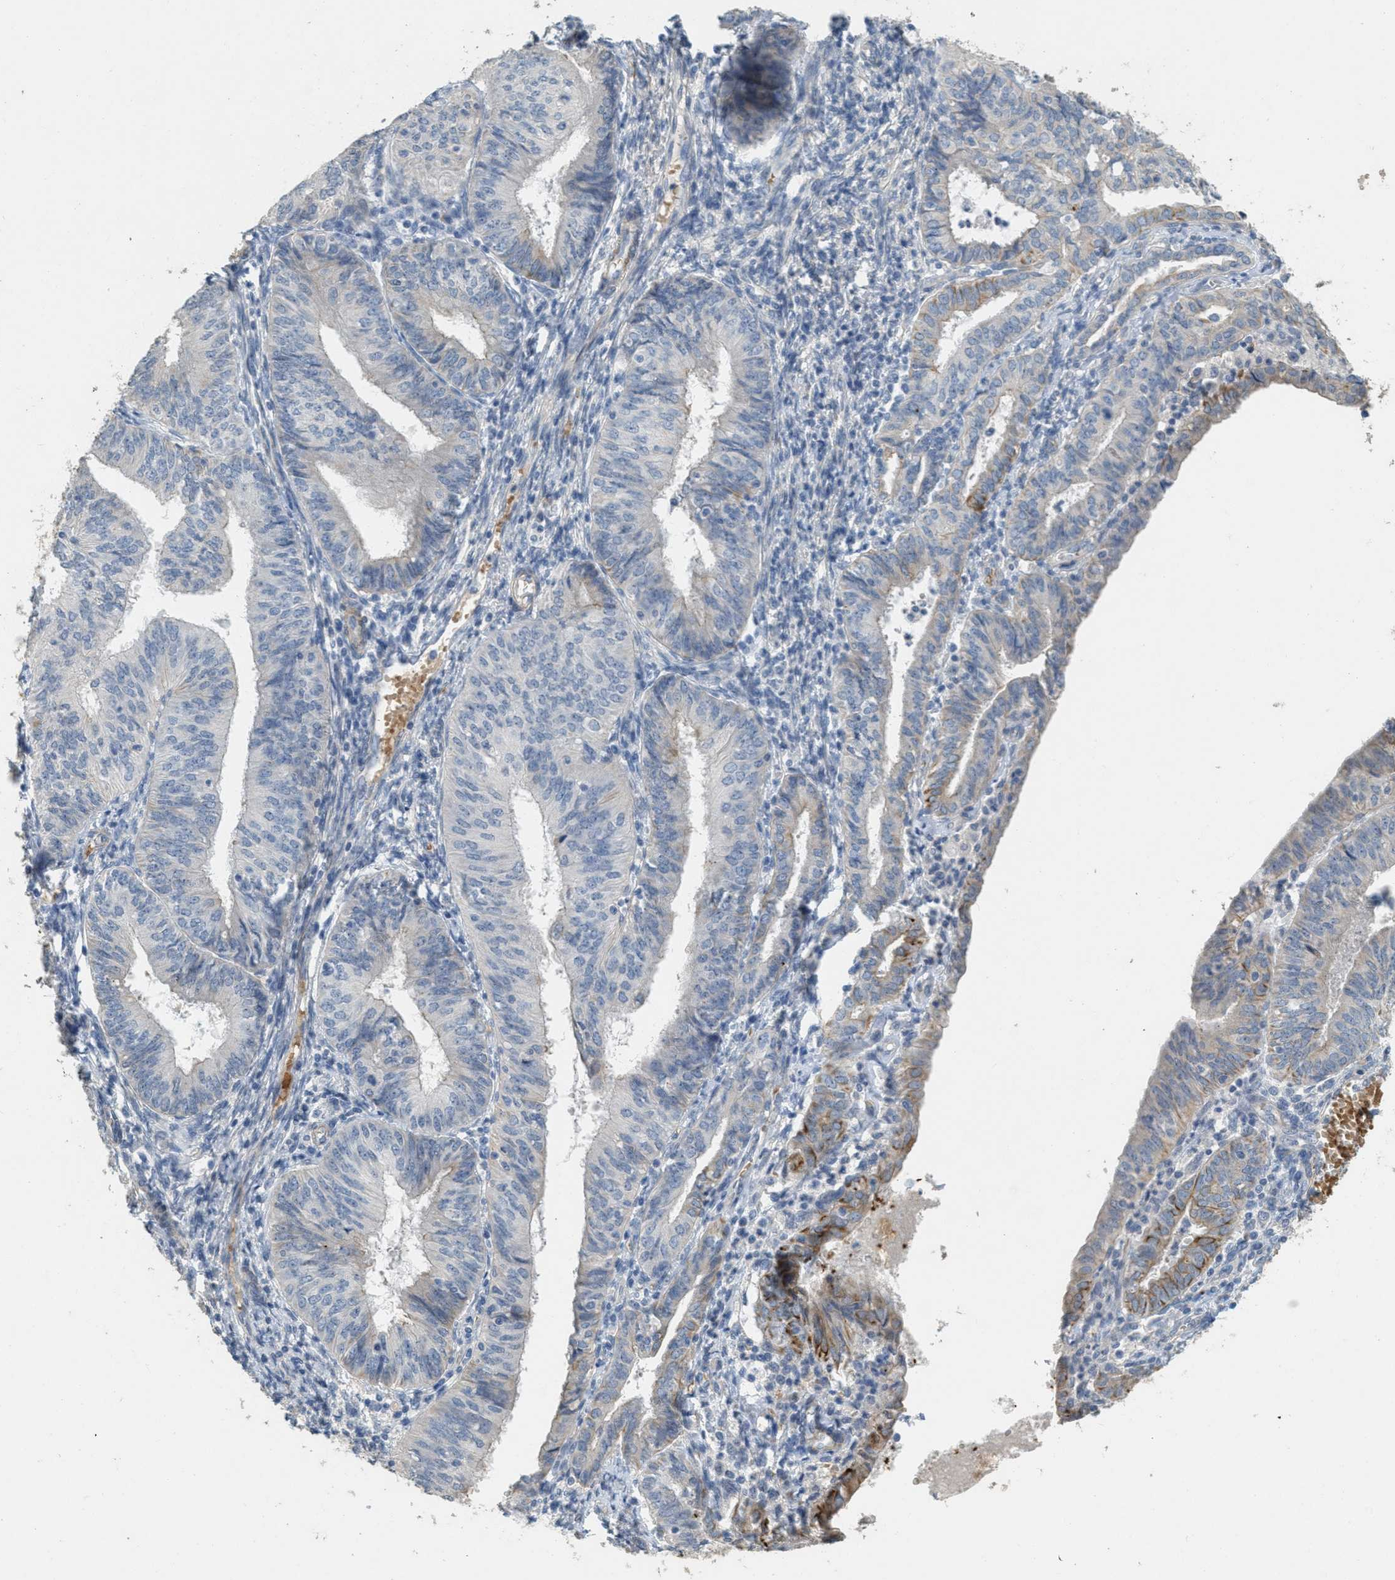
{"staining": {"intensity": "moderate", "quantity": "<25%", "location": "cytoplasmic/membranous"}, "tissue": "endometrial cancer", "cell_type": "Tumor cells", "image_type": "cancer", "snomed": [{"axis": "morphology", "description": "Adenocarcinoma, NOS"}, {"axis": "topography", "description": "Endometrium"}], "caption": "Endometrial adenocarcinoma was stained to show a protein in brown. There is low levels of moderate cytoplasmic/membranous staining in approximately <25% of tumor cells. (Stains: DAB in brown, nuclei in blue, Microscopy: brightfield microscopy at high magnification).", "gene": "MRS2", "patient": {"sex": "female", "age": 58}}